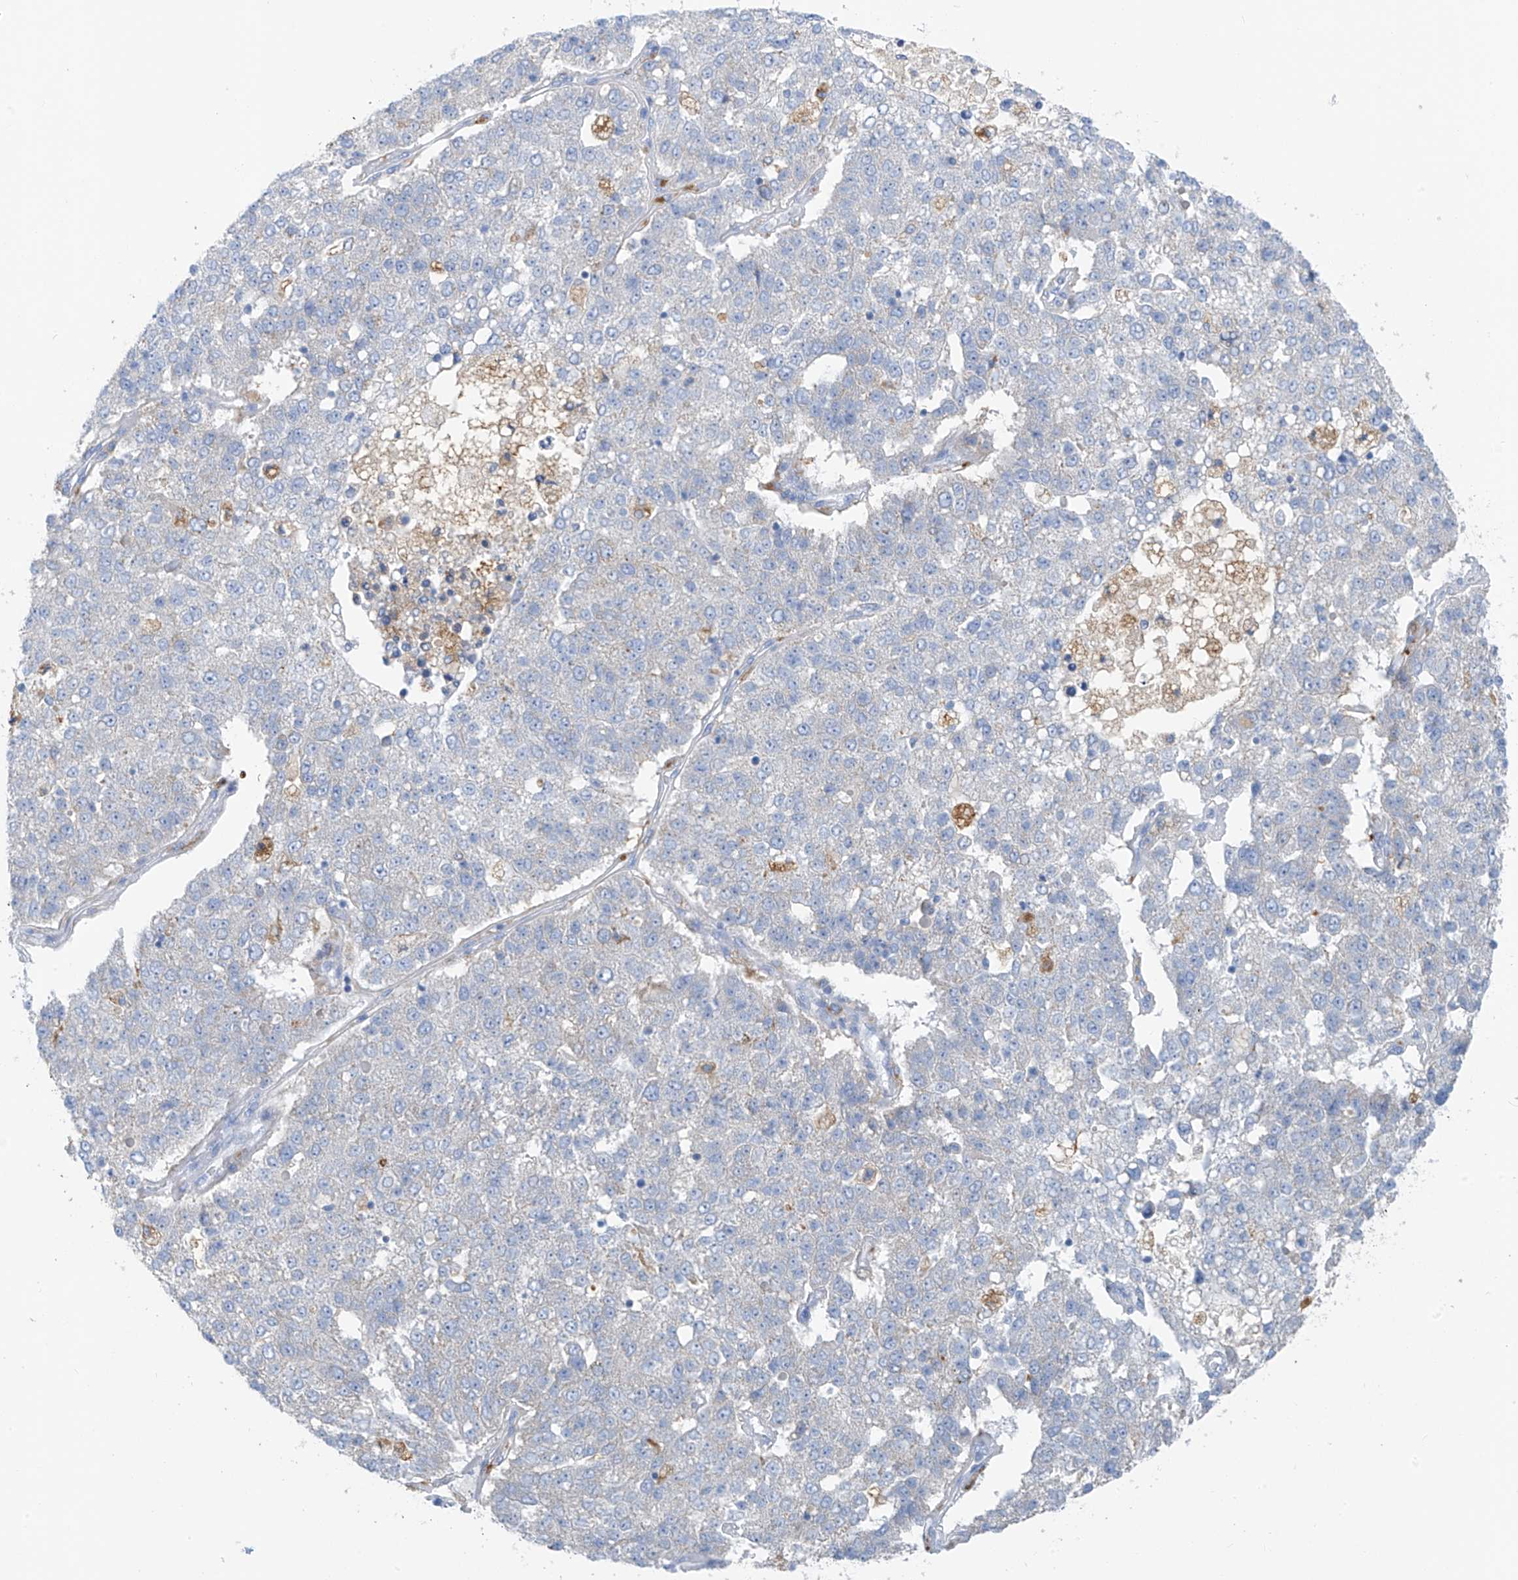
{"staining": {"intensity": "negative", "quantity": "none", "location": "none"}, "tissue": "pancreatic cancer", "cell_type": "Tumor cells", "image_type": "cancer", "snomed": [{"axis": "morphology", "description": "Adenocarcinoma, NOS"}, {"axis": "topography", "description": "Pancreas"}], "caption": "An immunohistochemistry histopathology image of adenocarcinoma (pancreatic) is shown. There is no staining in tumor cells of adenocarcinoma (pancreatic). (DAB (3,3'-diaminobenzidine) immunohistochemistry (IHC), high magnification).", "gene": "GLMP", "patient": {"sex": "female", "age": 61}}